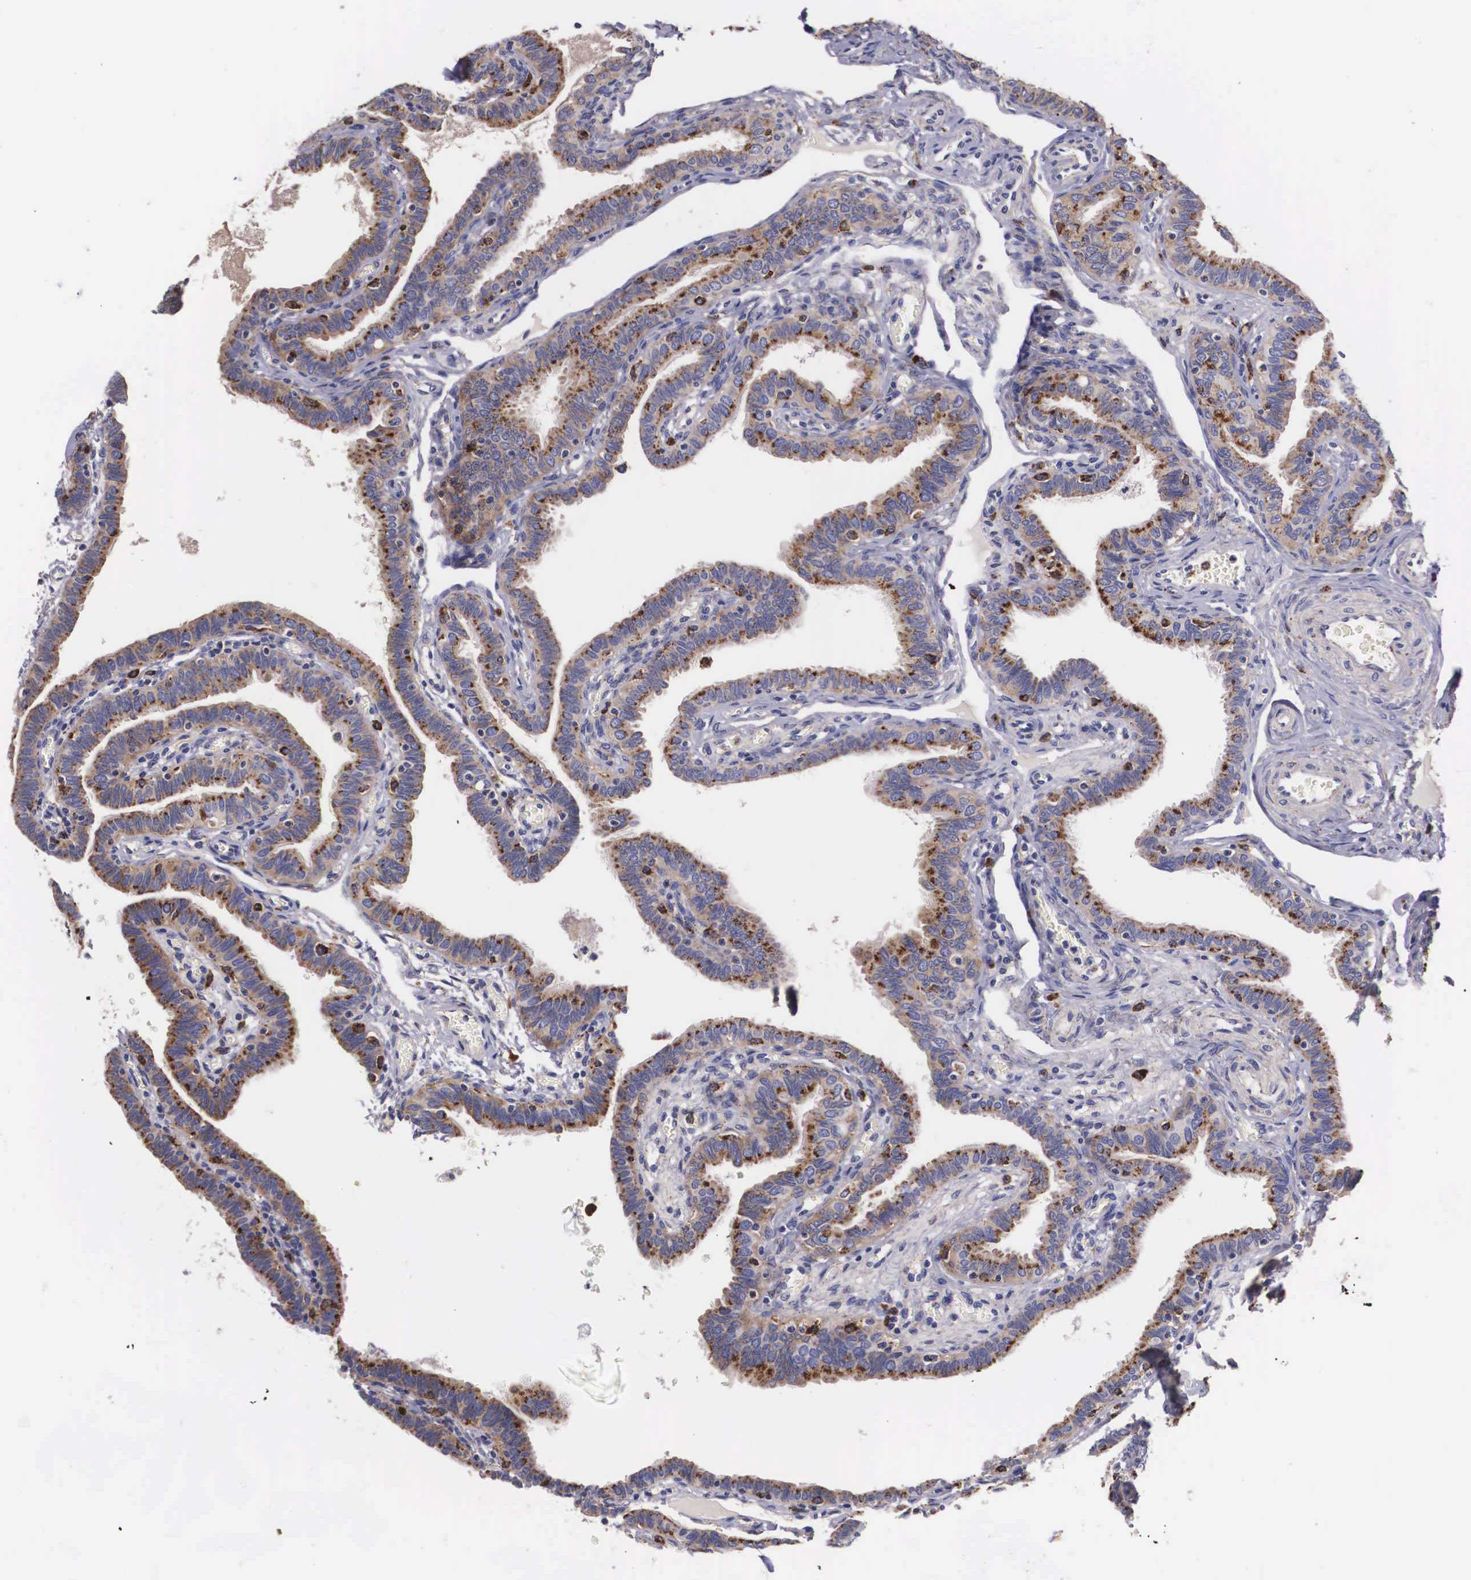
{"staining": {"intensity": "weak", "quantity": ">75%", "location": "cytoplasmic/membranous"}, "tissue": "fallopian tube", "cell_type": "Glandular cells", "image_type": "normal", "snomed": [{"axis": "morphology", "description": "Normal tissue, NOS"}, {"axis": "topography", "description": "Fallopian tube"}], "caption": "DAB (3,3'-diaminobenzidine) immunohistochemical staining of unremarkable fallopian tube displays weak cytoplasmic/membranous protein expression in approximately >75% of glandular cells. The protein of interest is stained brown, and the nuclei are stained in blue (DAB (3,3'-diaminobenzidine) IHC with brightfield microscopy, high magnification).", "gene": "NAGA", "patient": {"sex": "female", "age": 38}}